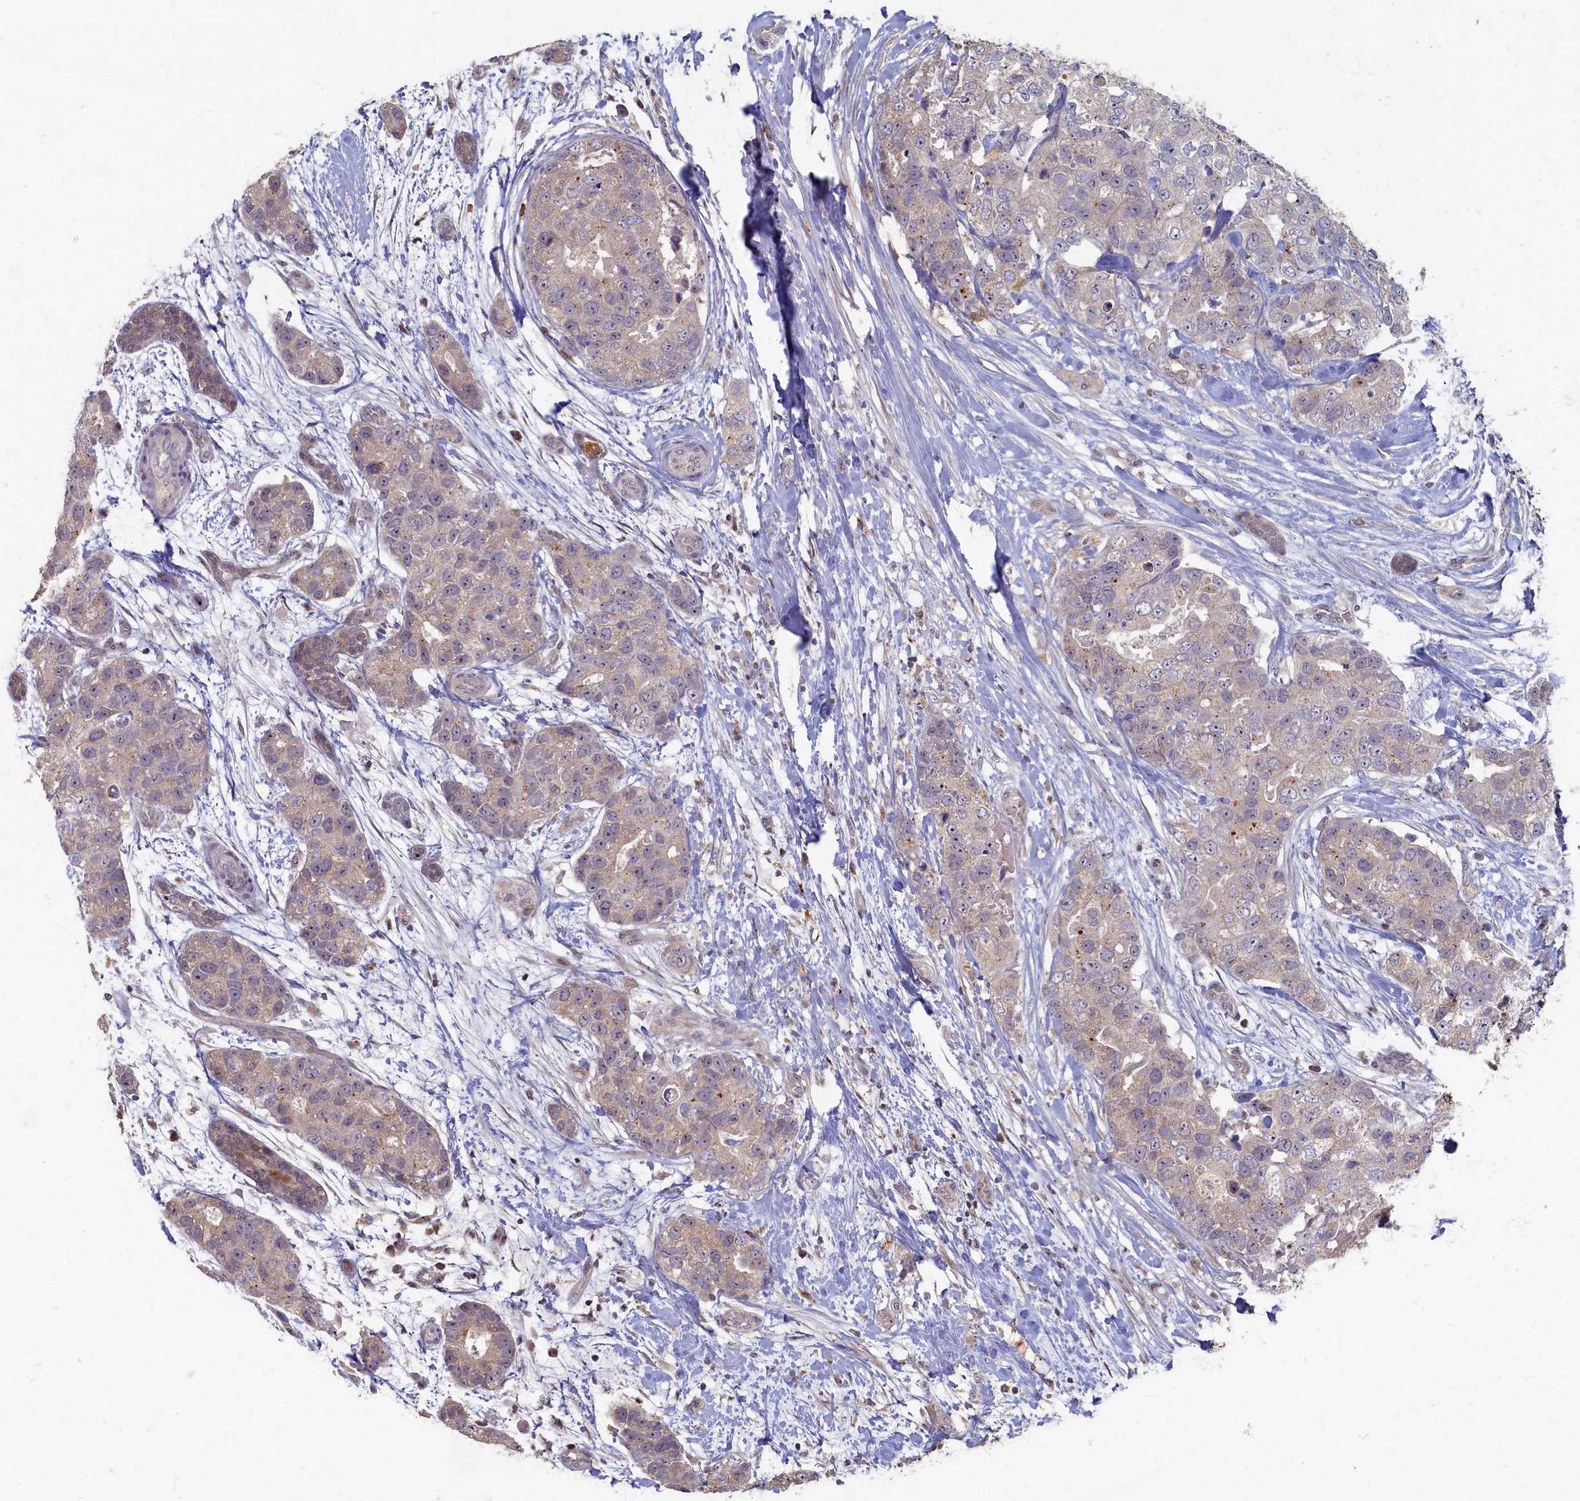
{"staining": {"intensity": "weak", "quantity": ">75%", "location": "cytoplasmic/membranous"}, "tissue": "breast cancer", "cell_type": "Tumor cells", "image_type": "cancer", "snomed": [{"axis": "morphology", "description": "Duct carcinoma"}, {"axis": "topography", "description": "Breast"}], "caption": "Breast cancer (invasive ductal carcinoma) tissue reveals weak cytoplasmic/membranous positivity in about >75% of tumor cells (Stains: DAB in brown, nuclei in blue, Microscopy: brightfield microscopy at high magnification).", "gene": "HUNK", "patient": {"sex": "female", "age": 62}}